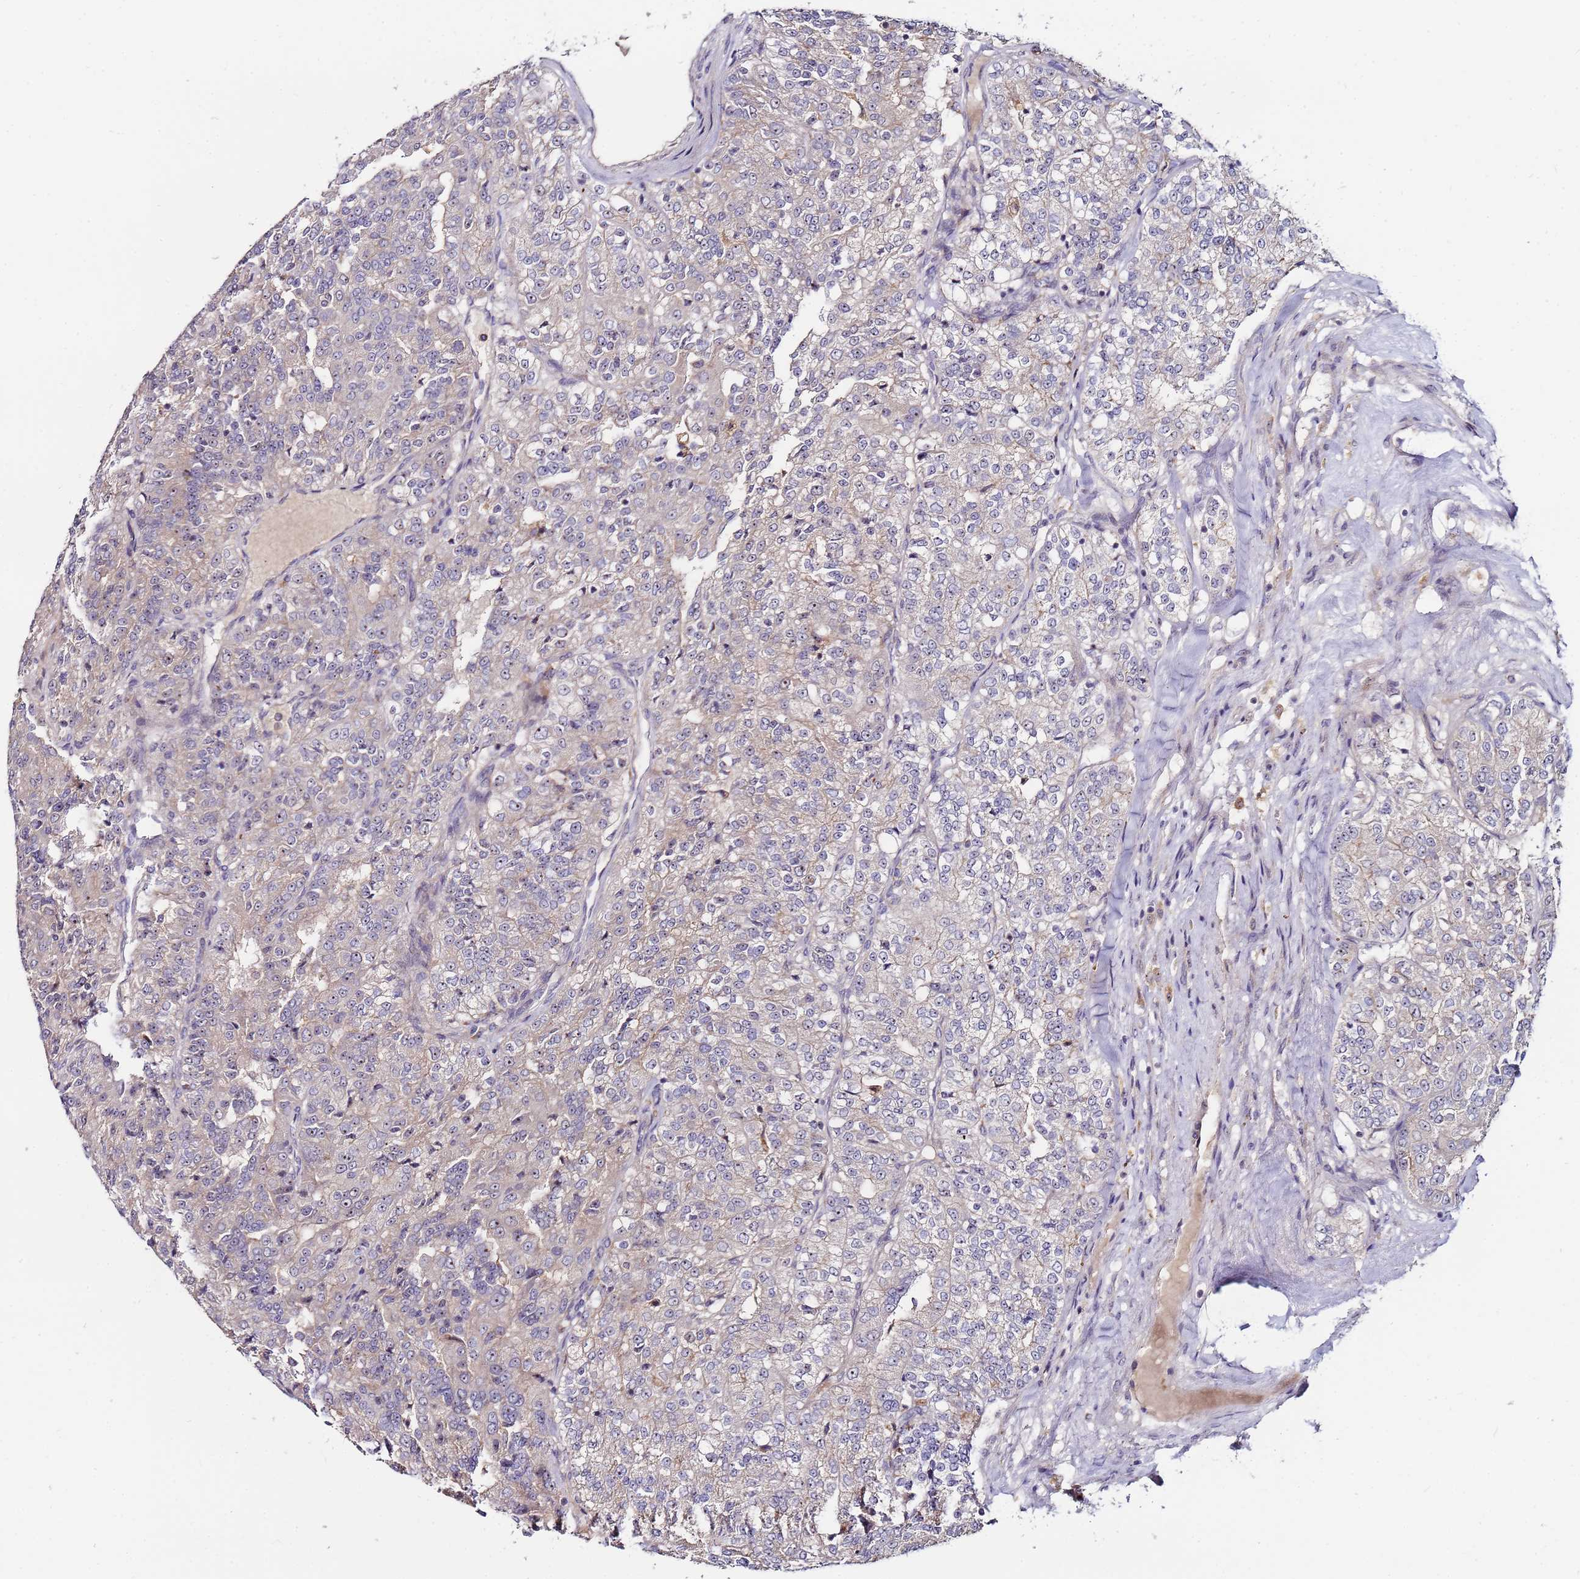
{"staining": {"intensity": "weak", "quantity": "<25%", "location": "cytoplasmic/membranous,nuclear"}, "tissue": "renal cancer", "cell_type": "Tumor cells", "image_type": "cancer", "snomed": [{"axis": "morphology", "description": "Adenocarcinoma, NOS"}, {"axis": "topography", "description": "Kidney"}], "caption": "The photomicrograph displays no significant expression in tumor cells of renal cancer.", "gene": "KRI1", "patient": {"sex": "female", "age": 63}}